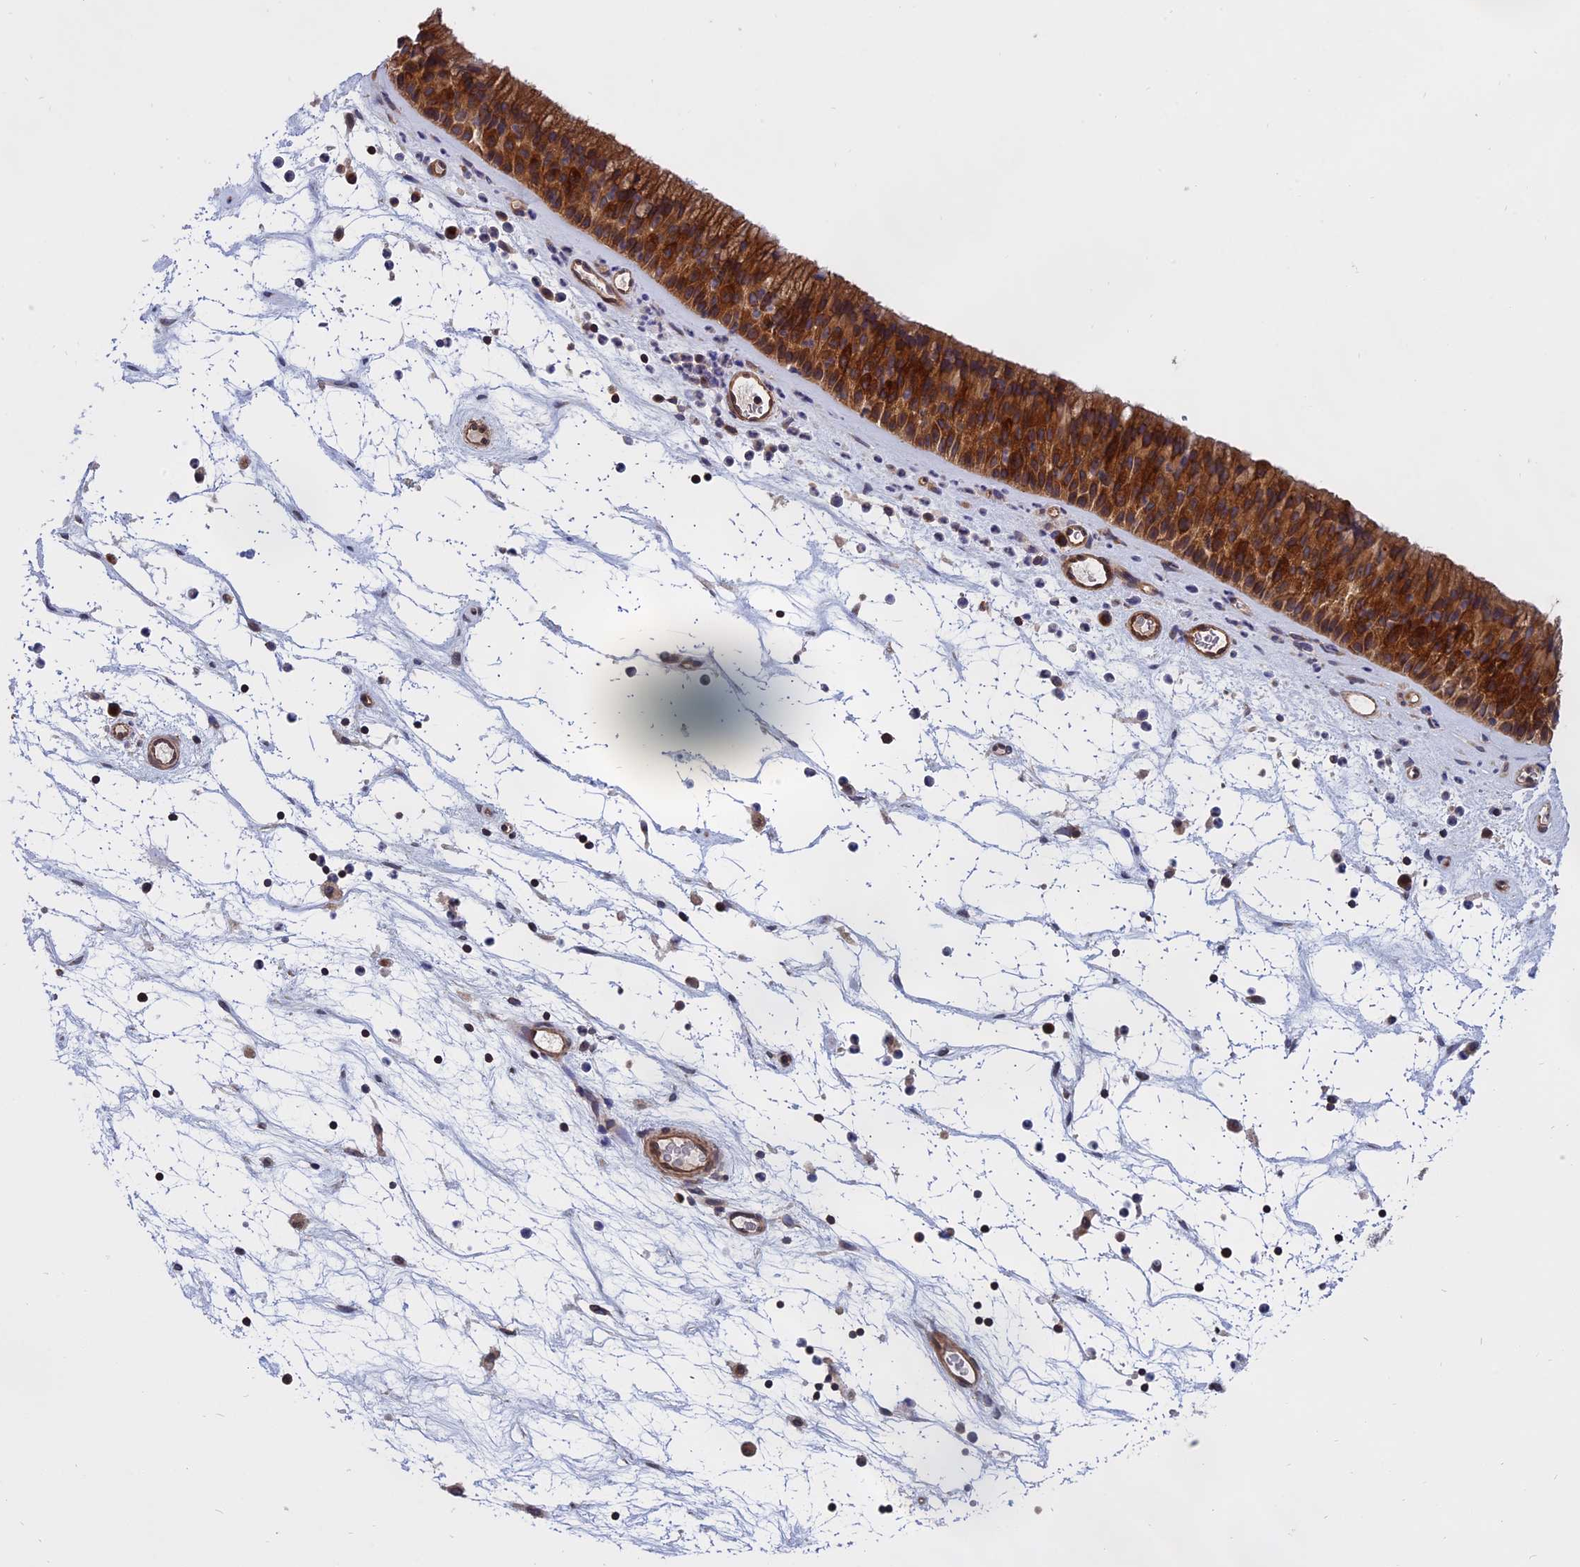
{"staining": {"intensity": "strong", "quantity": ">75%", "location": "cytoplasmic/membranous"}, "tissue": "nasopharynx", "cell_type": "Respiratory epithelial cells", "image_type": "normal", "snomed": [{"axis": "morphology", "description": "Normal tissue, NOS"}, {"axis": "topography", "description": "Nasopharynx"}], "caption": "Immunohistochemical staining of unremarkable human nasopharynx demonstrates >75% levels of strong cytoplasmic/membranous protein positivity in about >75% of respiratory epithelial cells. The staining is performed using DAB brown chromogen to label protein expression. The nuclei are counter-stained blue using hematoxylin.", "gene": "NAA10", "patient": {"sex": "male", "age": 64}}